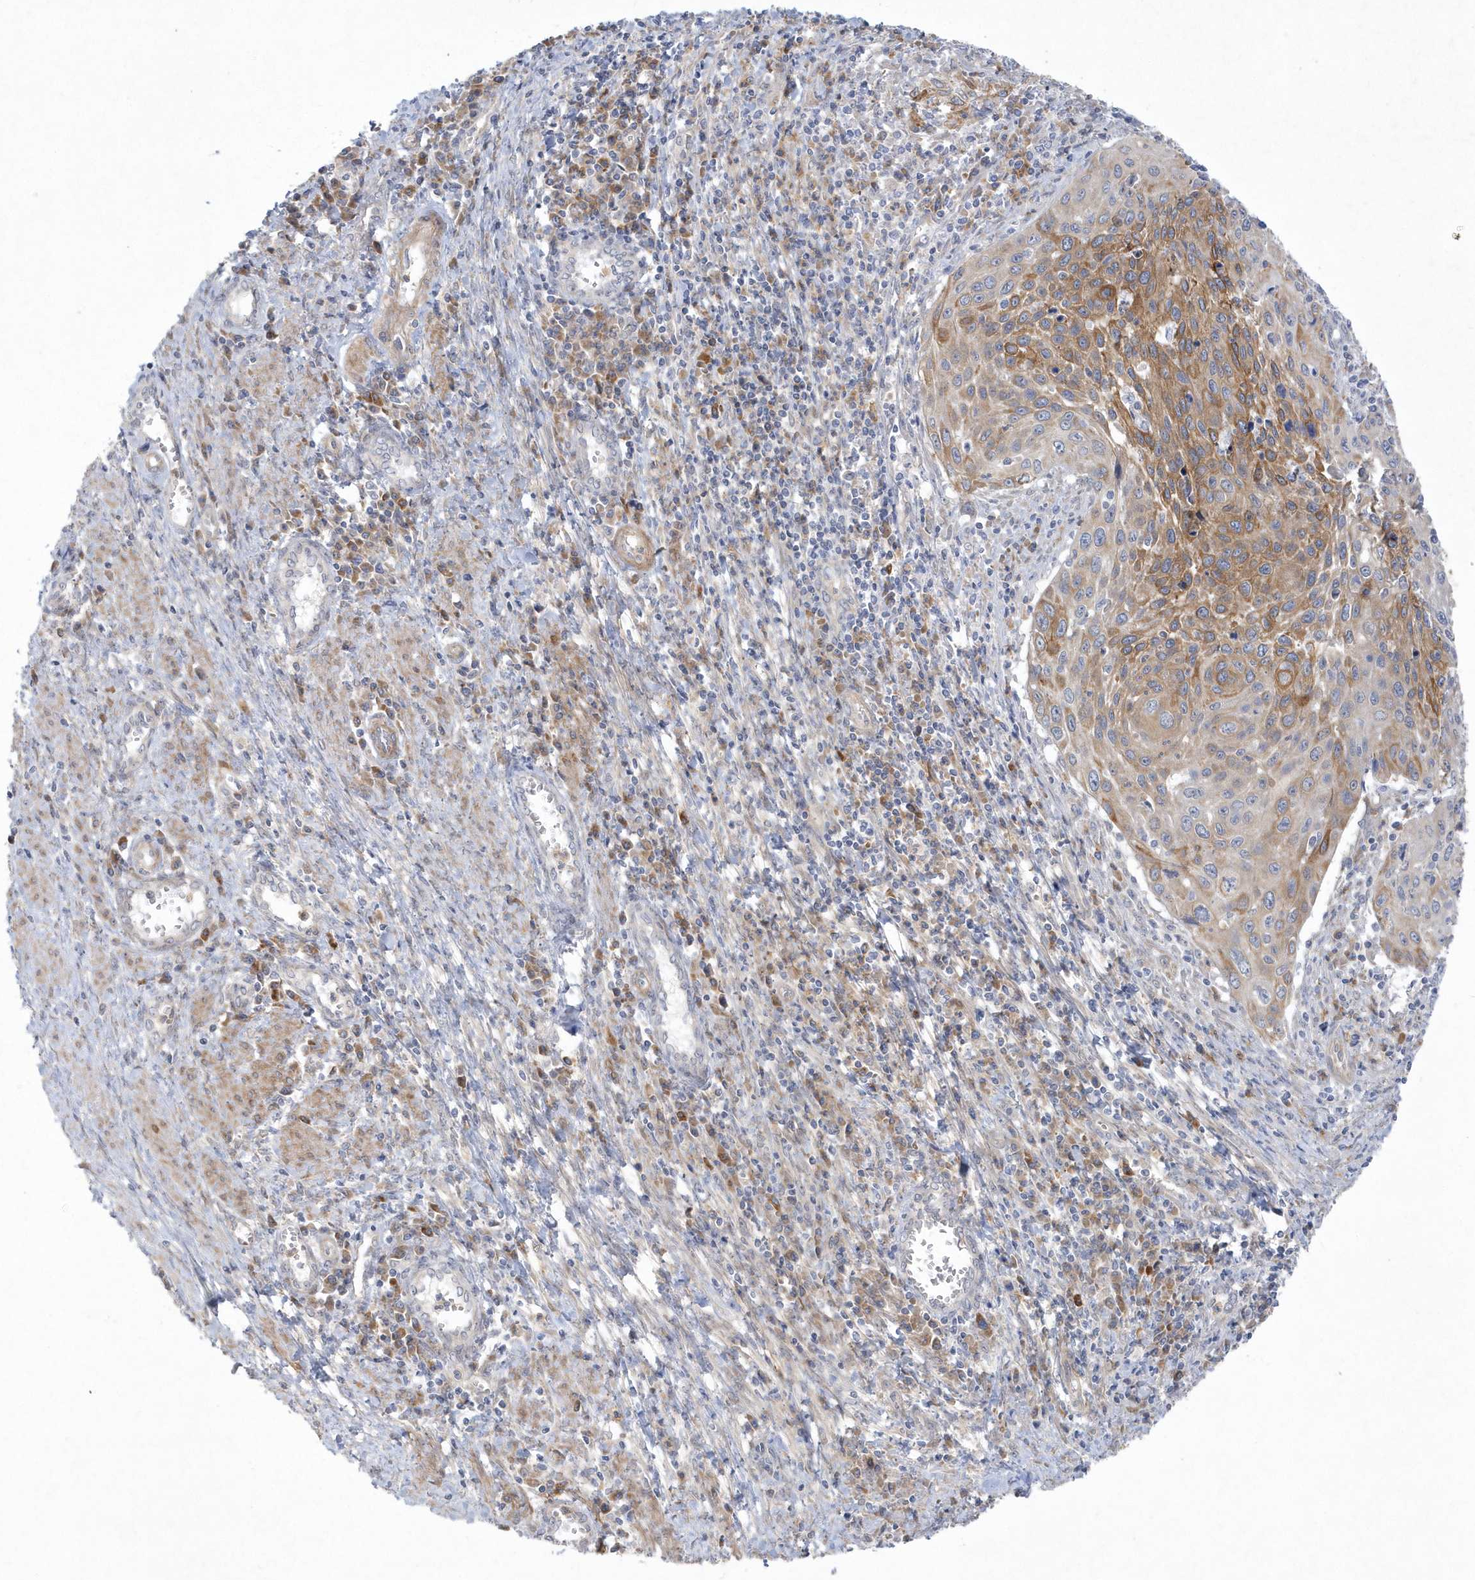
{"staining": {"intensity": "moderate", "quantity": "25%-75%", "location": "cytoplasmic/membranous"}, "tissue": "cervical cancer", "cell_type": "Tumor cells", "image_type": "cancer", "snomed": [{"axis": "morphology", "description": "Squamous cell carcinoma, NOS"}, {"axis": "topography", "description": "Cervix"}], "caption": "Cervical squamous cell carcinoma stained with DAB immunohistochemistry (IHC) displays medium levels of moderate cytoplasmic/membranous expression in about 25%-75% of tumor cells. (DAB (3,3'-diaminobenzidine) = brown stain, brightfield microscopy at high magnification).", "gene": "LARS1", "patient": {"sex": "female", "age": 32}}